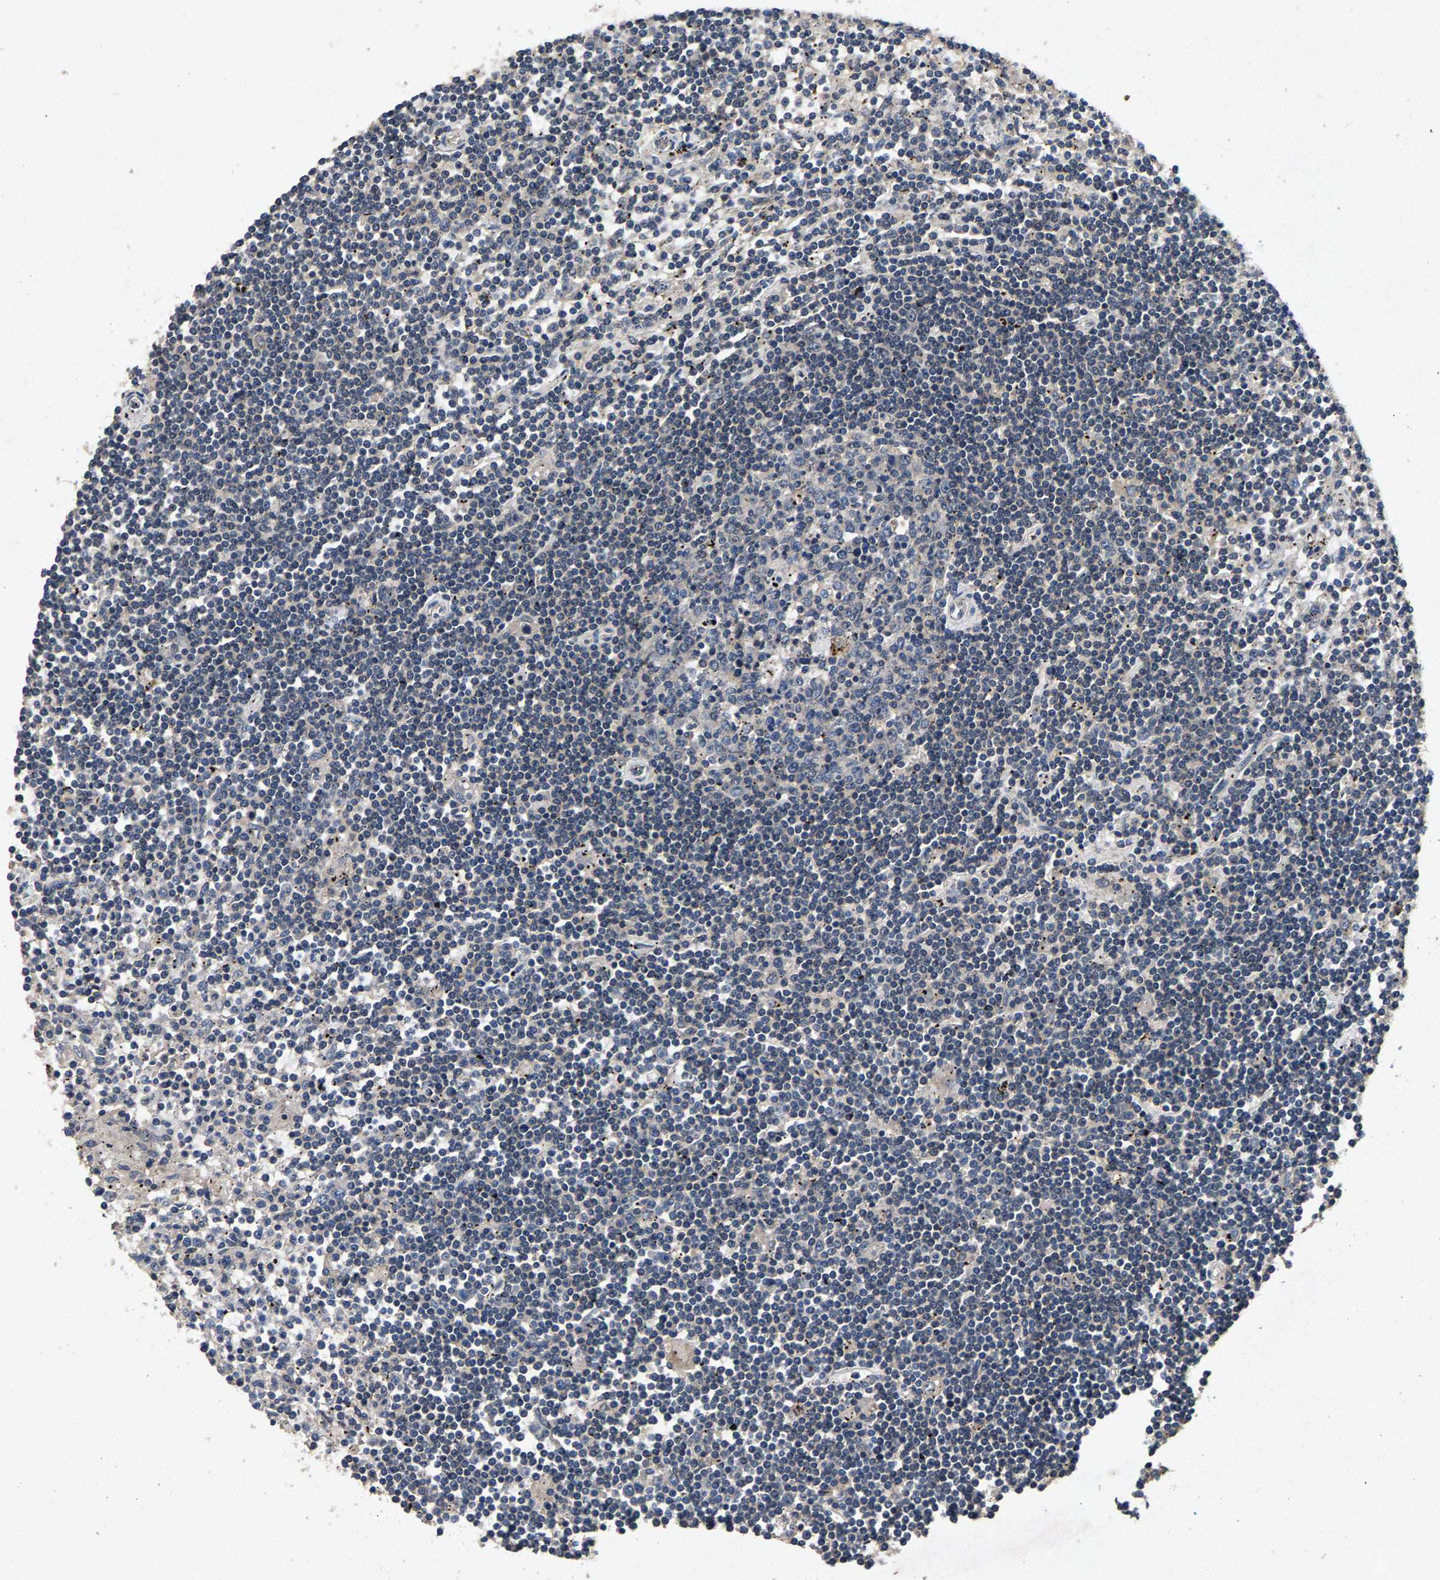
{"staining": {"intensity": "negative", "quantity": "none", "location": "none"}, "tissue": "lymphoma", "cell_type": "Tumor cells", "image_type": "cancer", "snomed": [{"axis": "morphology", "description": "Malignant lymphoma, non-Hodgkin's type, Low grade"}, {"axis": "topography", "description": "Spleen"}], "caption": "Tumor cells show no significant positivity in low-grade malignant lymphoma, non-Hodgkin's type. The staining was performed using DAB (3,3'-diaminobenzidine) to visualize the protein expression in brown, while the nuclei were stained in blue with hematoxylin (Magnification: 20x).", "gene": "PPP1CC", "patient": {"sex": "male", "age": 76}}